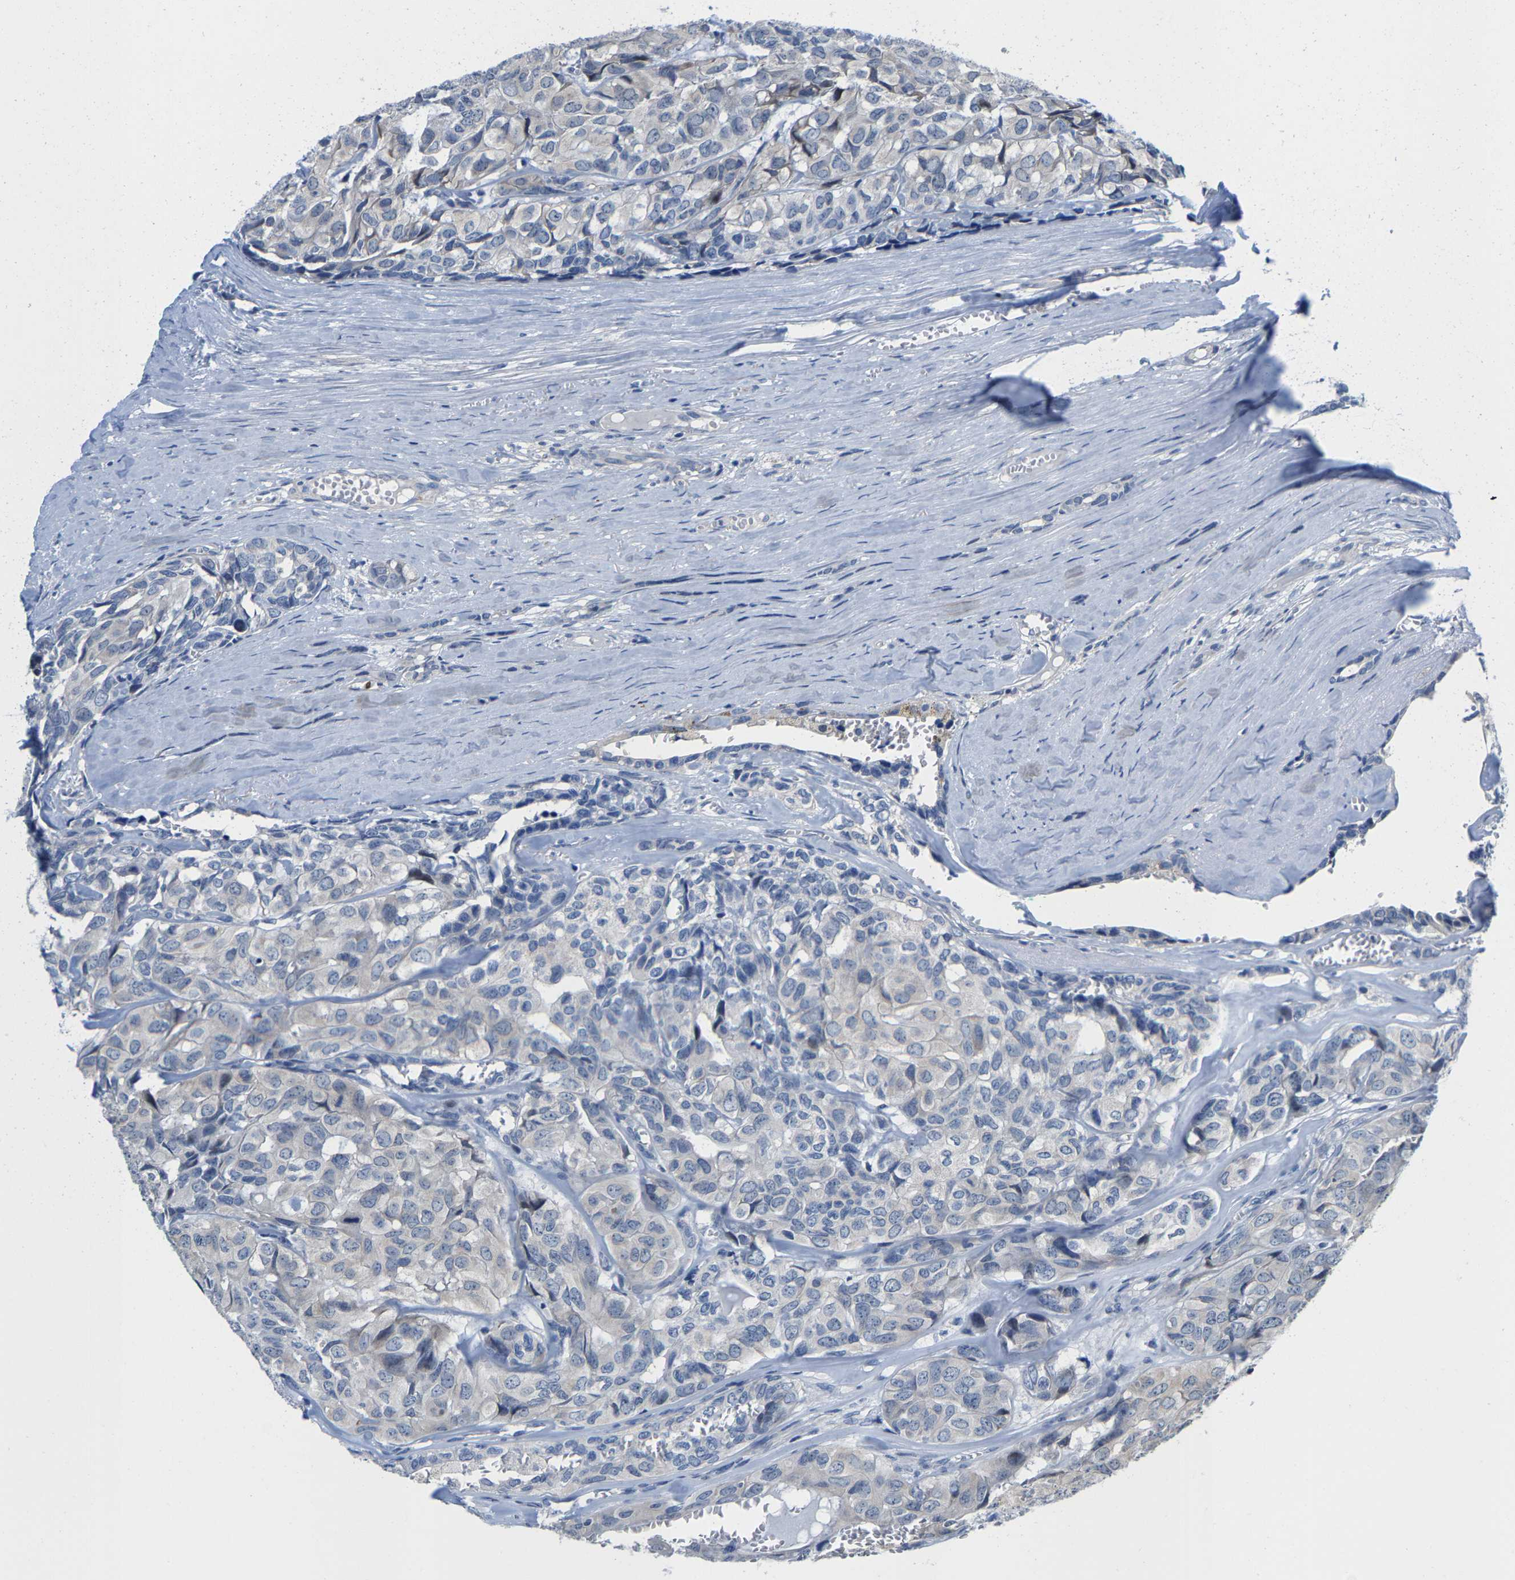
{"staining": {"intensity": "weak", "quantity": "<25%", "location": "cytoplasmic/membranous"}, "tissue": "head and neck cancer", "cell_type": "Tumor cells", "image_type": "cancer", "snomed": [{"axis": "morphology", "description": "Adenocarcinoma, NOS"}, {"axis": "topography", "description": "Salivary gland, NOS"}, {"axis": "topography", "description": "Head-Neck"}], "caption": "There is no significant staining in tumor cells of adenocarcinoma (head and neck). (DAB IHC visualized using brightfield microscopy, high magnification).", "gene": "KLHL1", "patient": {"sex": "female", "age": 76}}